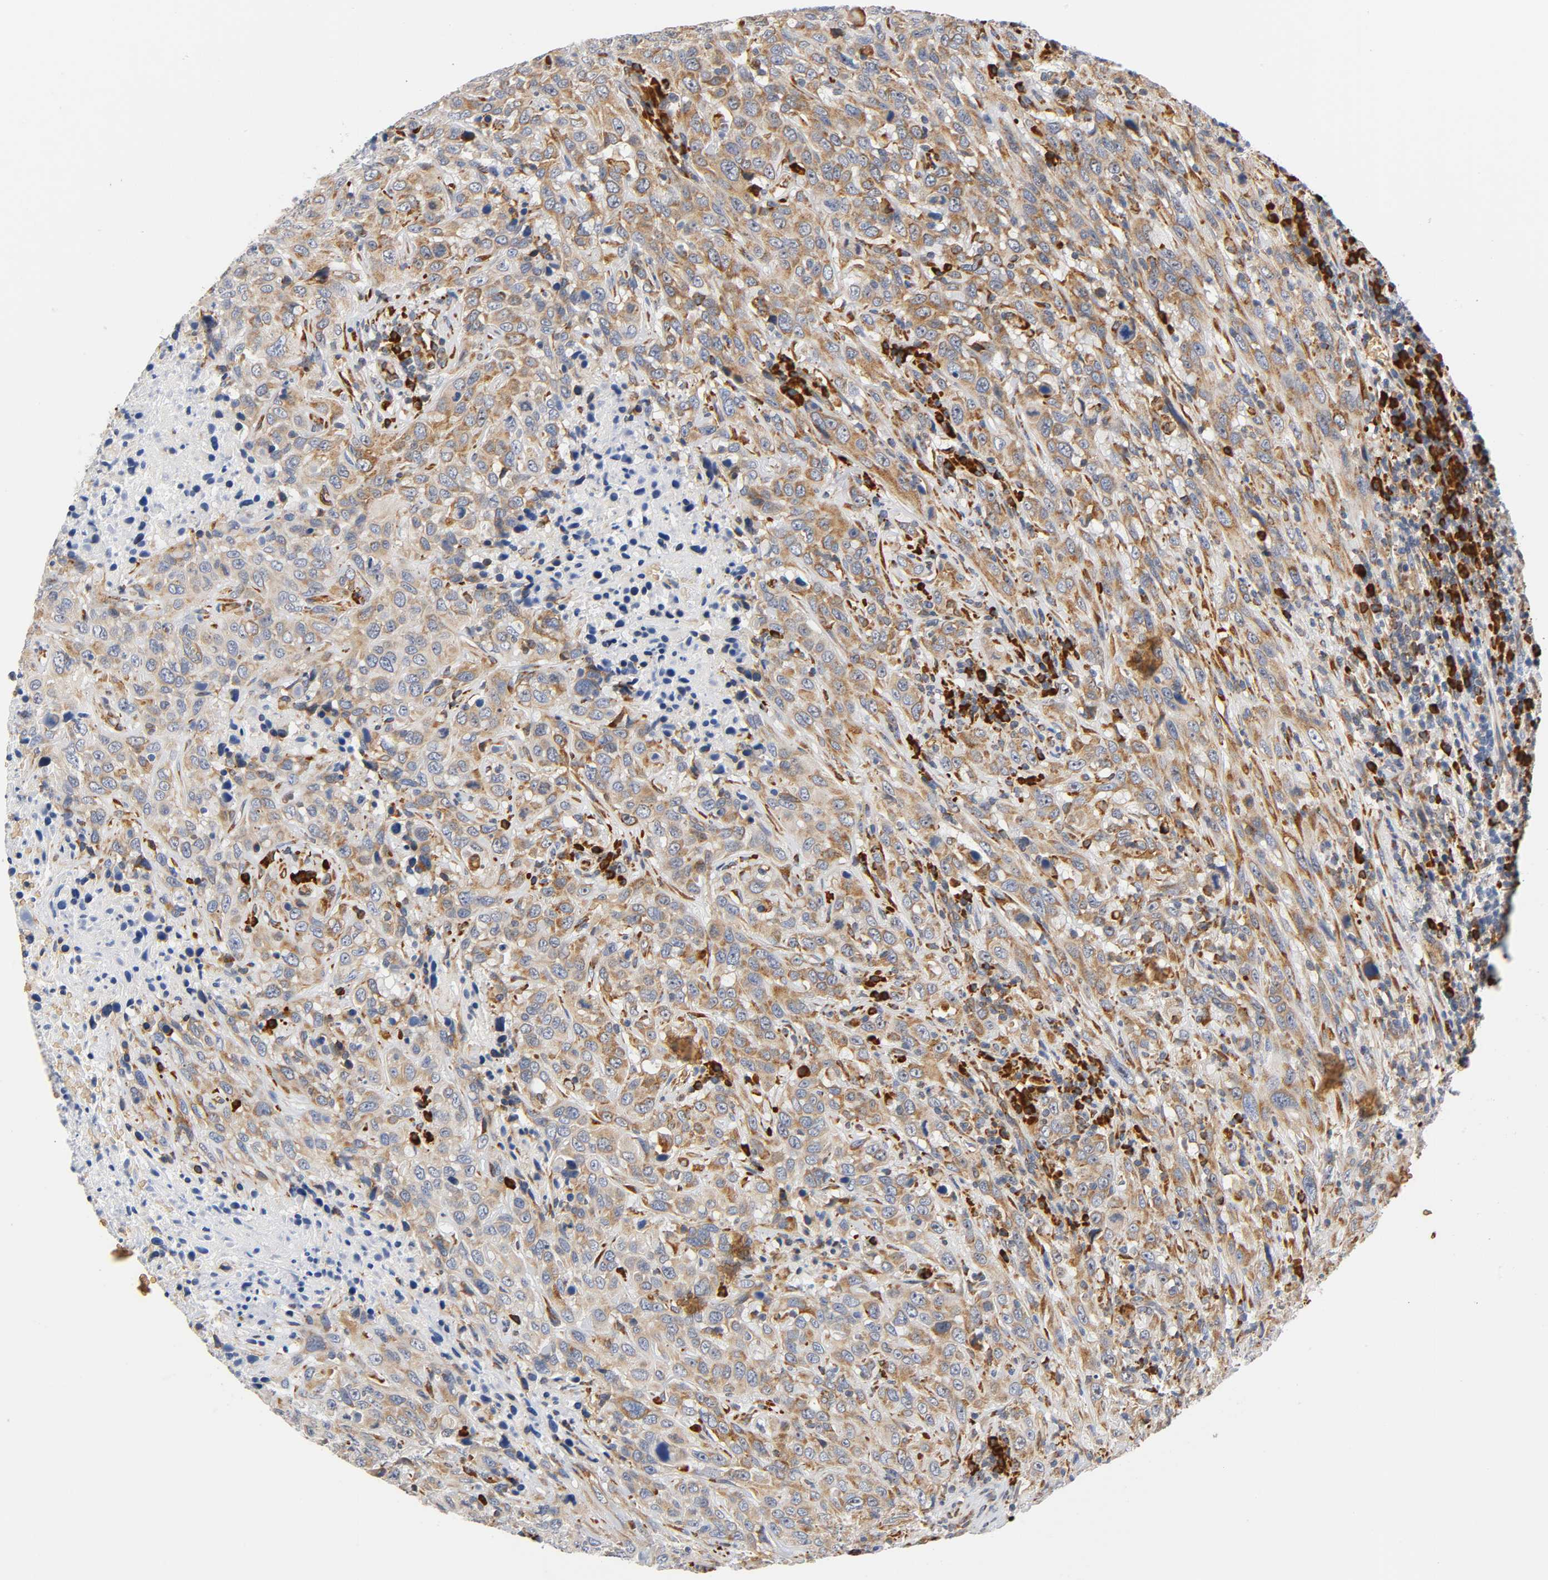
{"staining": {"intensity": "weak", "quantity": ">75%", "location": "cytoplasmic/membranous"}, "tissue": "urothelial cancer", "cell_type": "Tumor cells", "image_type": "cancer", "snomed": [{"axis": "morphology", "description": "Urothelial carcinoma, High grade"}, {"axis": "topography", "description": "Urinary bladder"}], "caption": "The immunohistochemical stain labels weak cytoplasmic/membranous positivity in tumor cells of urothelial cancer tissue. Nuclei are stained in blue.", "gene": "UCKL1", "patient": {"sex": "male", "age": 61}}